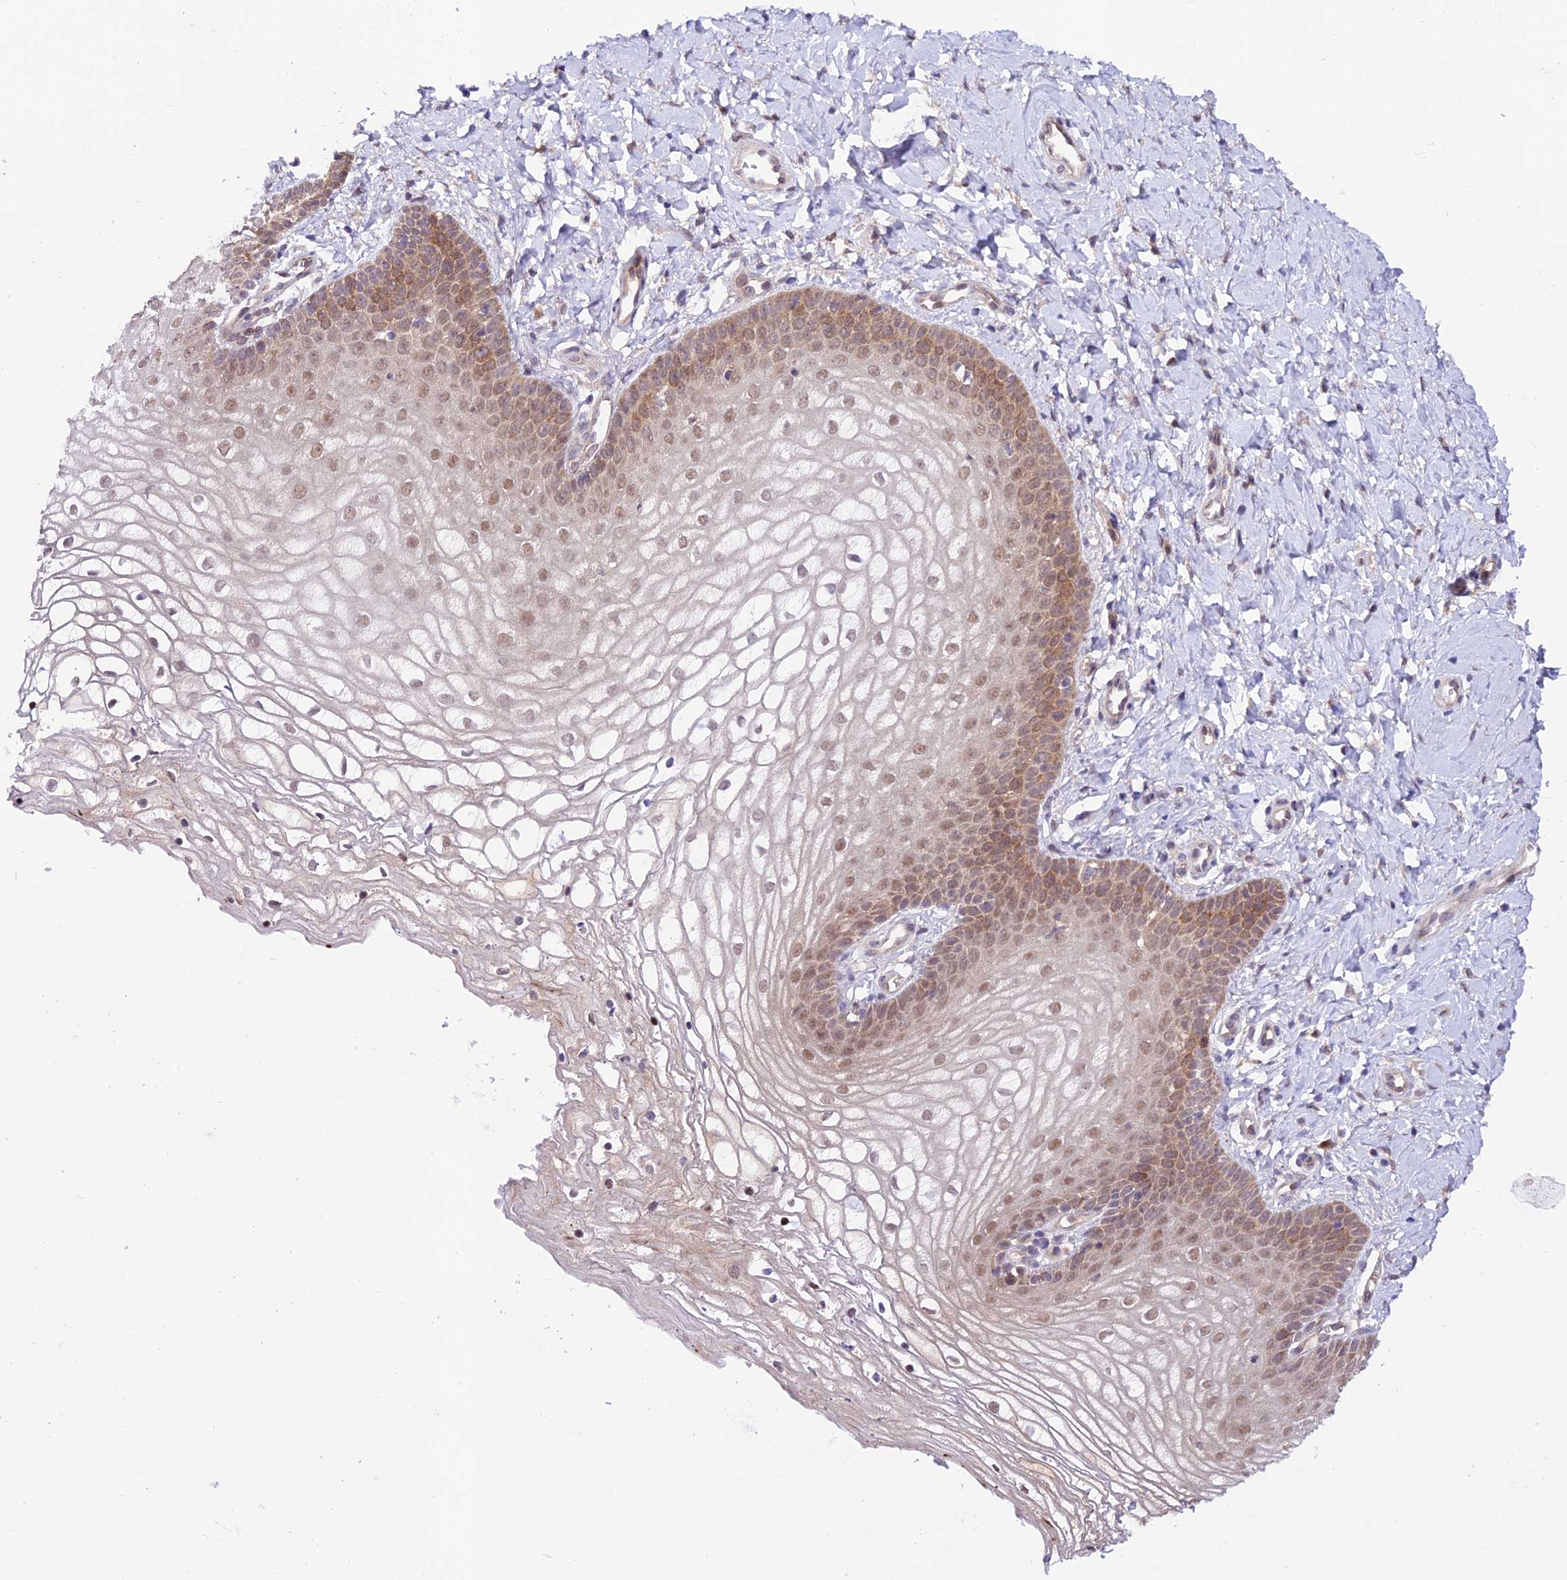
{"staining": {"intensity": "moderate", "quantity": ">75%", "location": "nuclear"}, "tissue": "vagina", "cell_type": "Squamous epithelial cells", "image_type": "normal", "snomed": [{"axis": "morphology", "description": "Normal tissue, NOS"}, {"axis": "topography", "description": "Vagina"}], "caption": "Immunohistochemical staining of normal vagina displays moderate nuclear protein positivity in about >75% of squamous epithelial cells. Immunohistochemistry stains the protein of interest in brown and the nuclei are stained blue.", "gene": "TRIM40", "patient": {"sex": "female", "age": 68}}